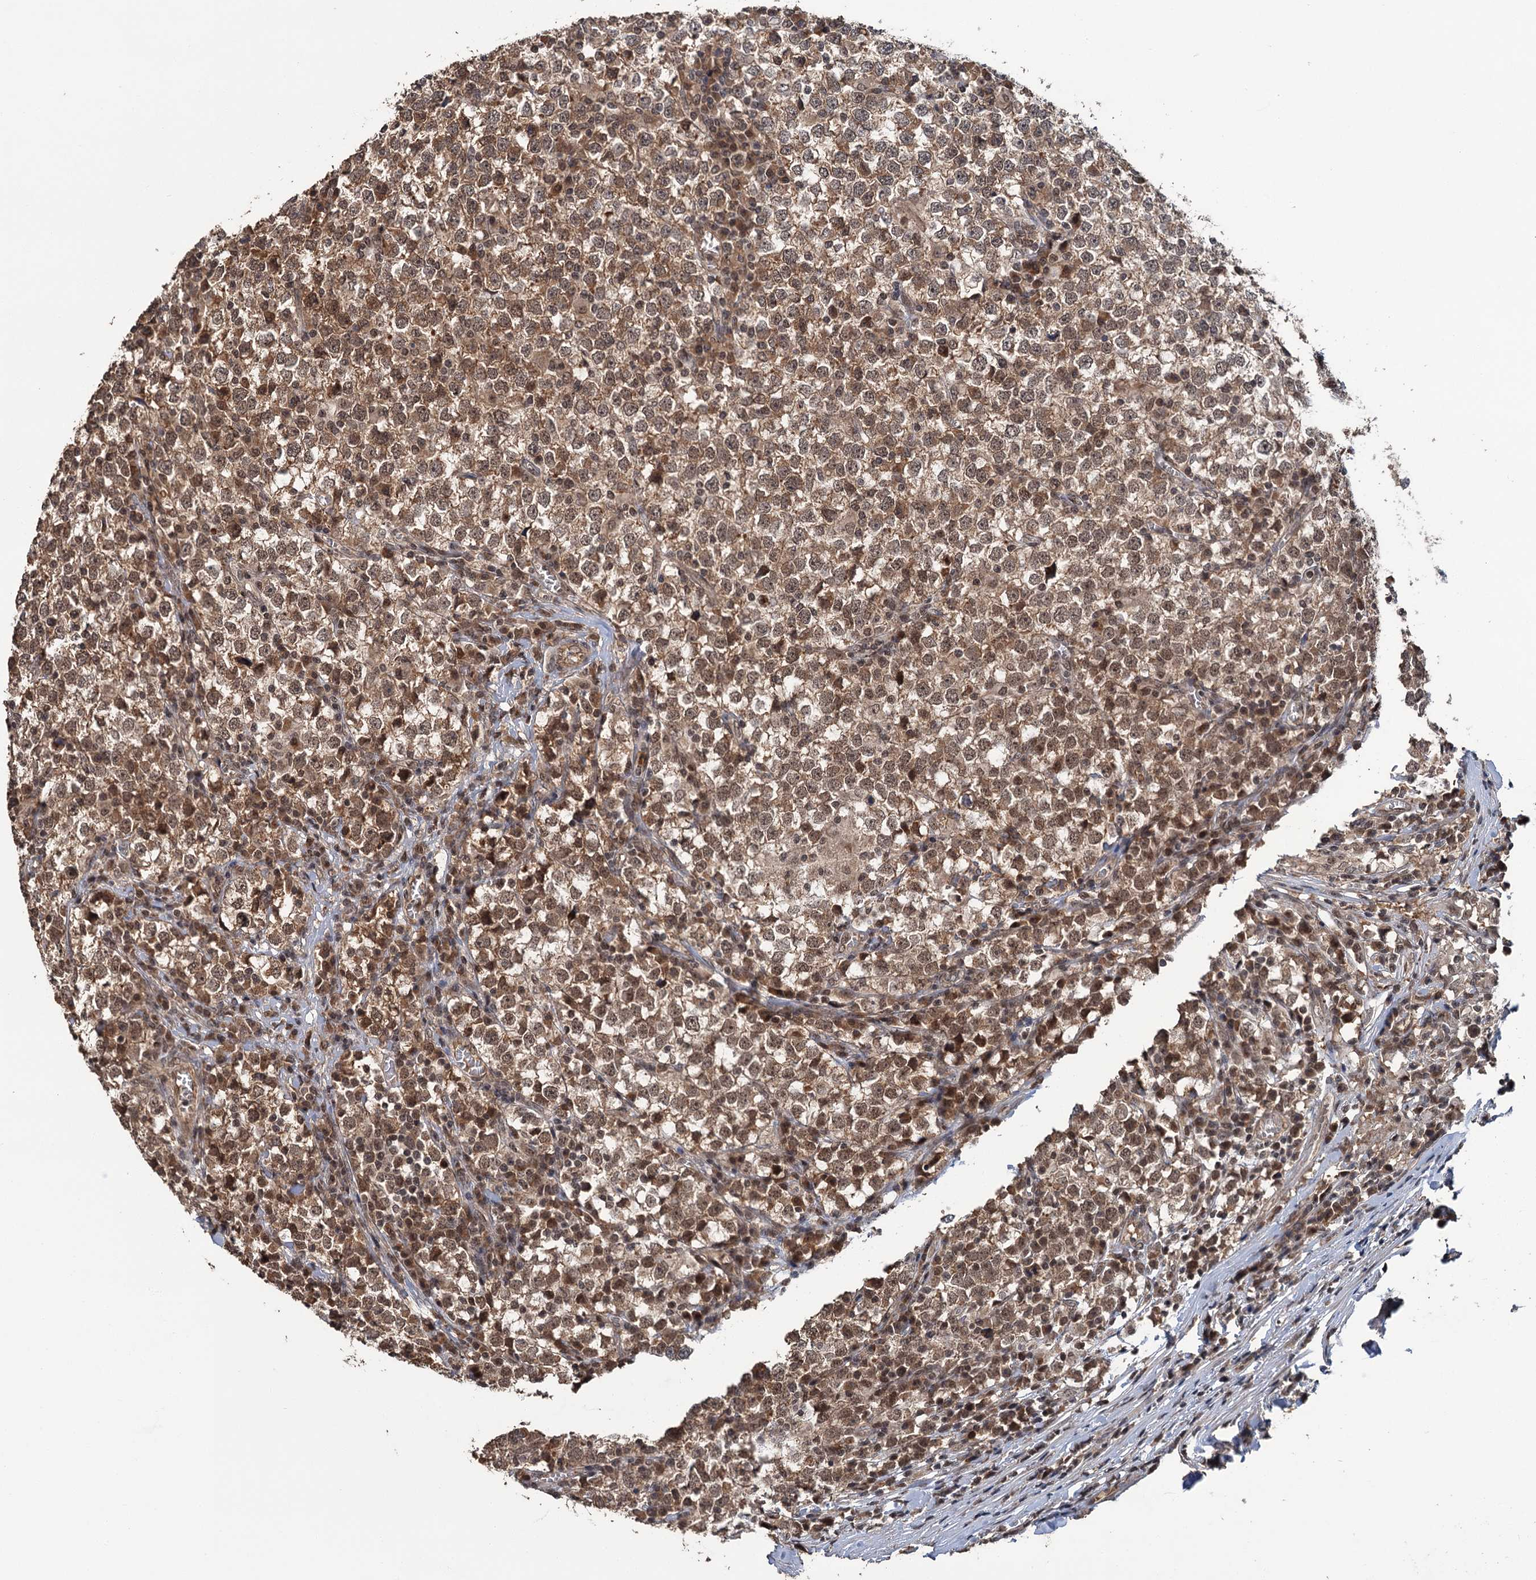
{"staining": {"intensity": "moderate", "quantity": ">75%", "location": "cytoplasmic/membranous,nuclear"}, "tissue": "testis cancer", "cell_type": "Tumor cells", "image_type": "cancer", "snomed": [{"axis": "morphology", "description": "Seminoma, NOS"}, {"axis": "topography", "description": "Testis"}], "caption": "Testis cancer (seminoma) stained with DAB immunohistochemistry demonstrates medium levels of moderate cytoplasmic/membranous and nuclear staining in approximately >75% of tumor cells.", "gene": "KANSL2", "patient": {"sex": "male", "age": 65}}